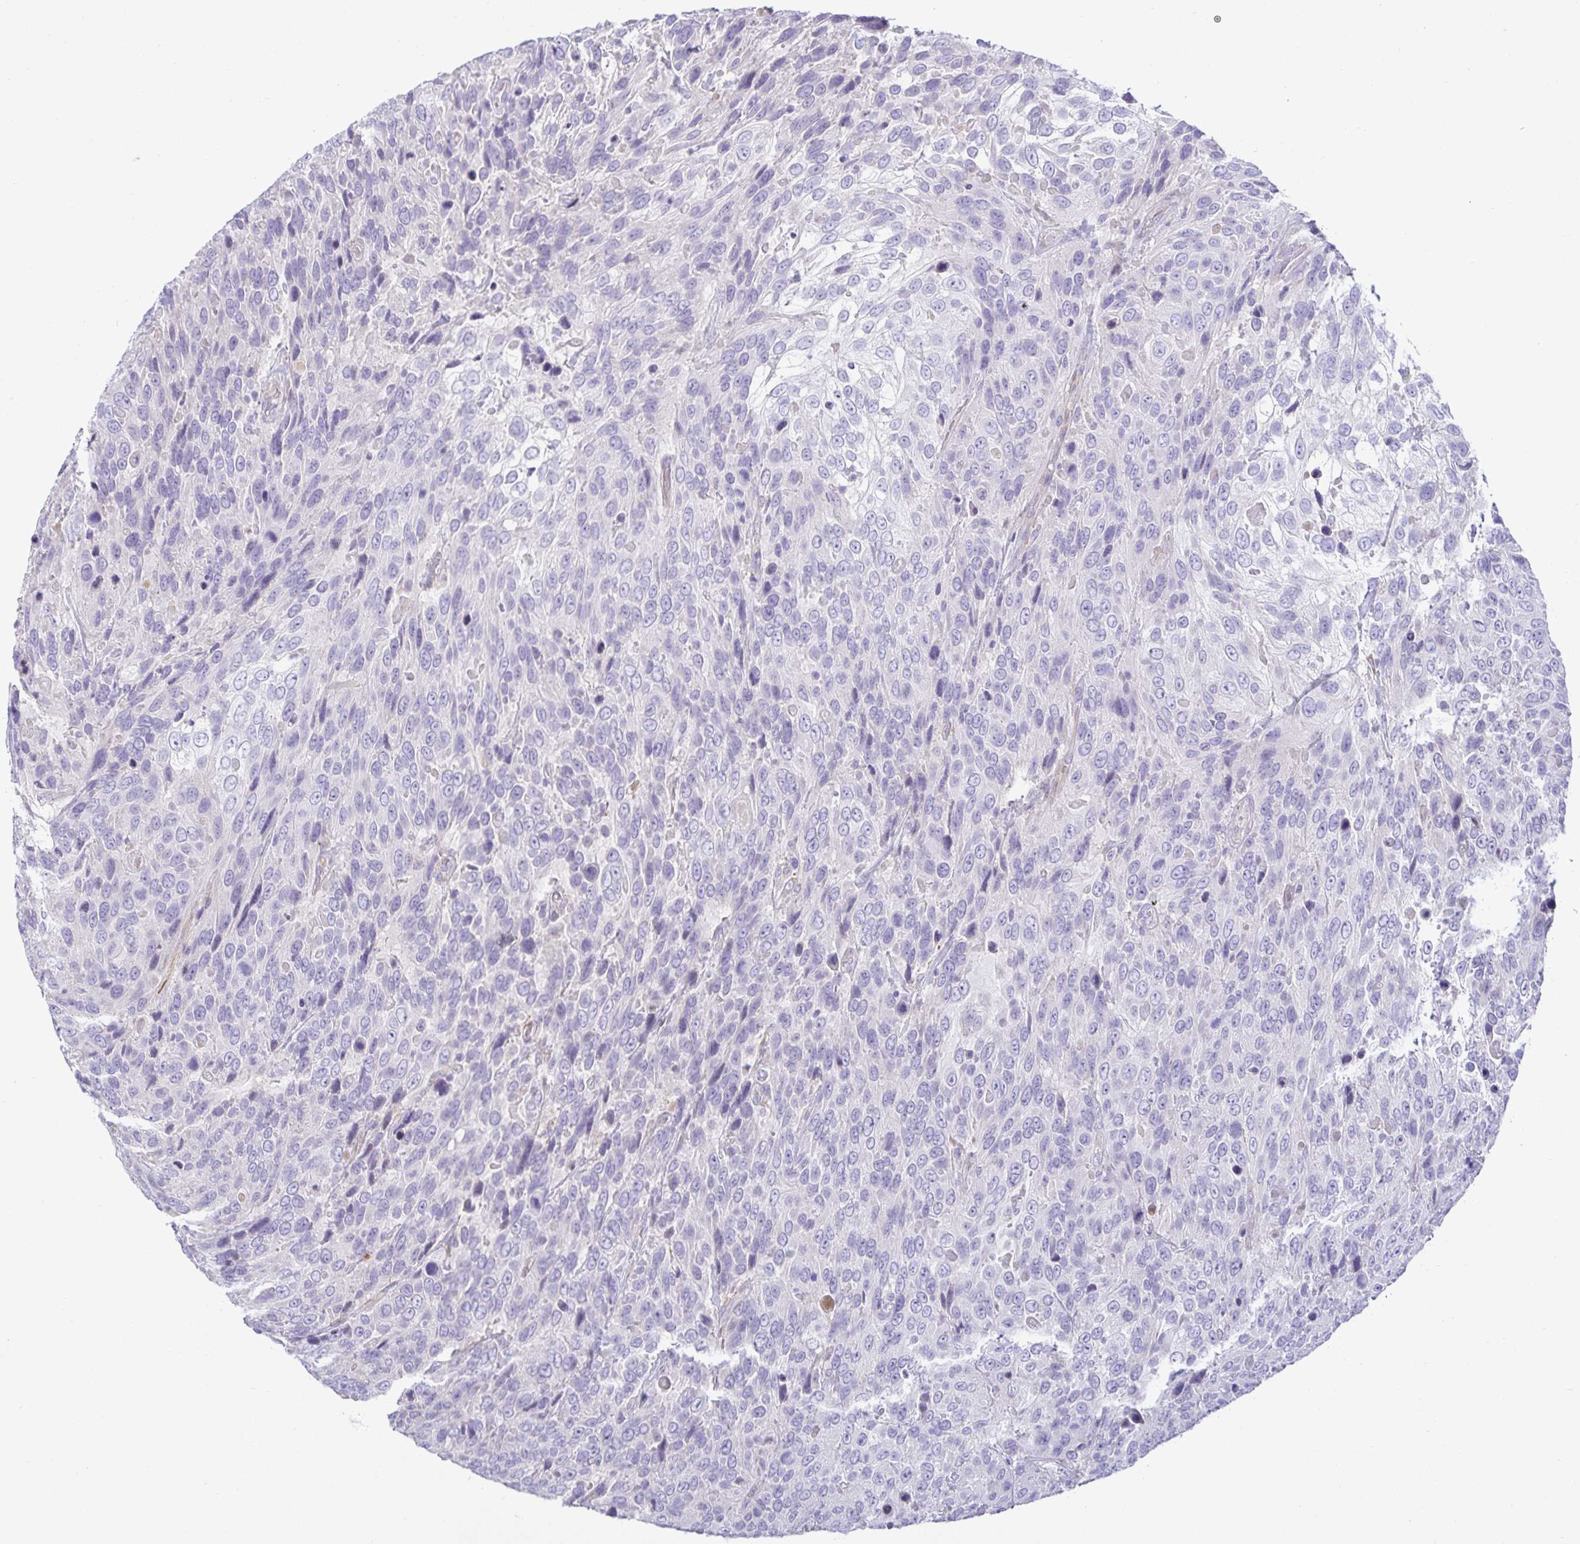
{"staining": {"intensity": "negative", "quantity": "none", "location": "none"}, "tissue": "urothelial cancer", "cell_type": "Tumor cells", "image_type": "cancer", "snomed": [{"axis": "morphology", "description": "Urothelial carcinoma, High grade"}, {"axis": "topography", "description": "Urinary bladder"}], "caption": "Immunohistochemistry image of human urothelial cancer stained for a protein (brown), which demonstrates no positivity in tumor cells.", "gene": "SPAG4", "patient": {"sex": "female", "age": 70}}